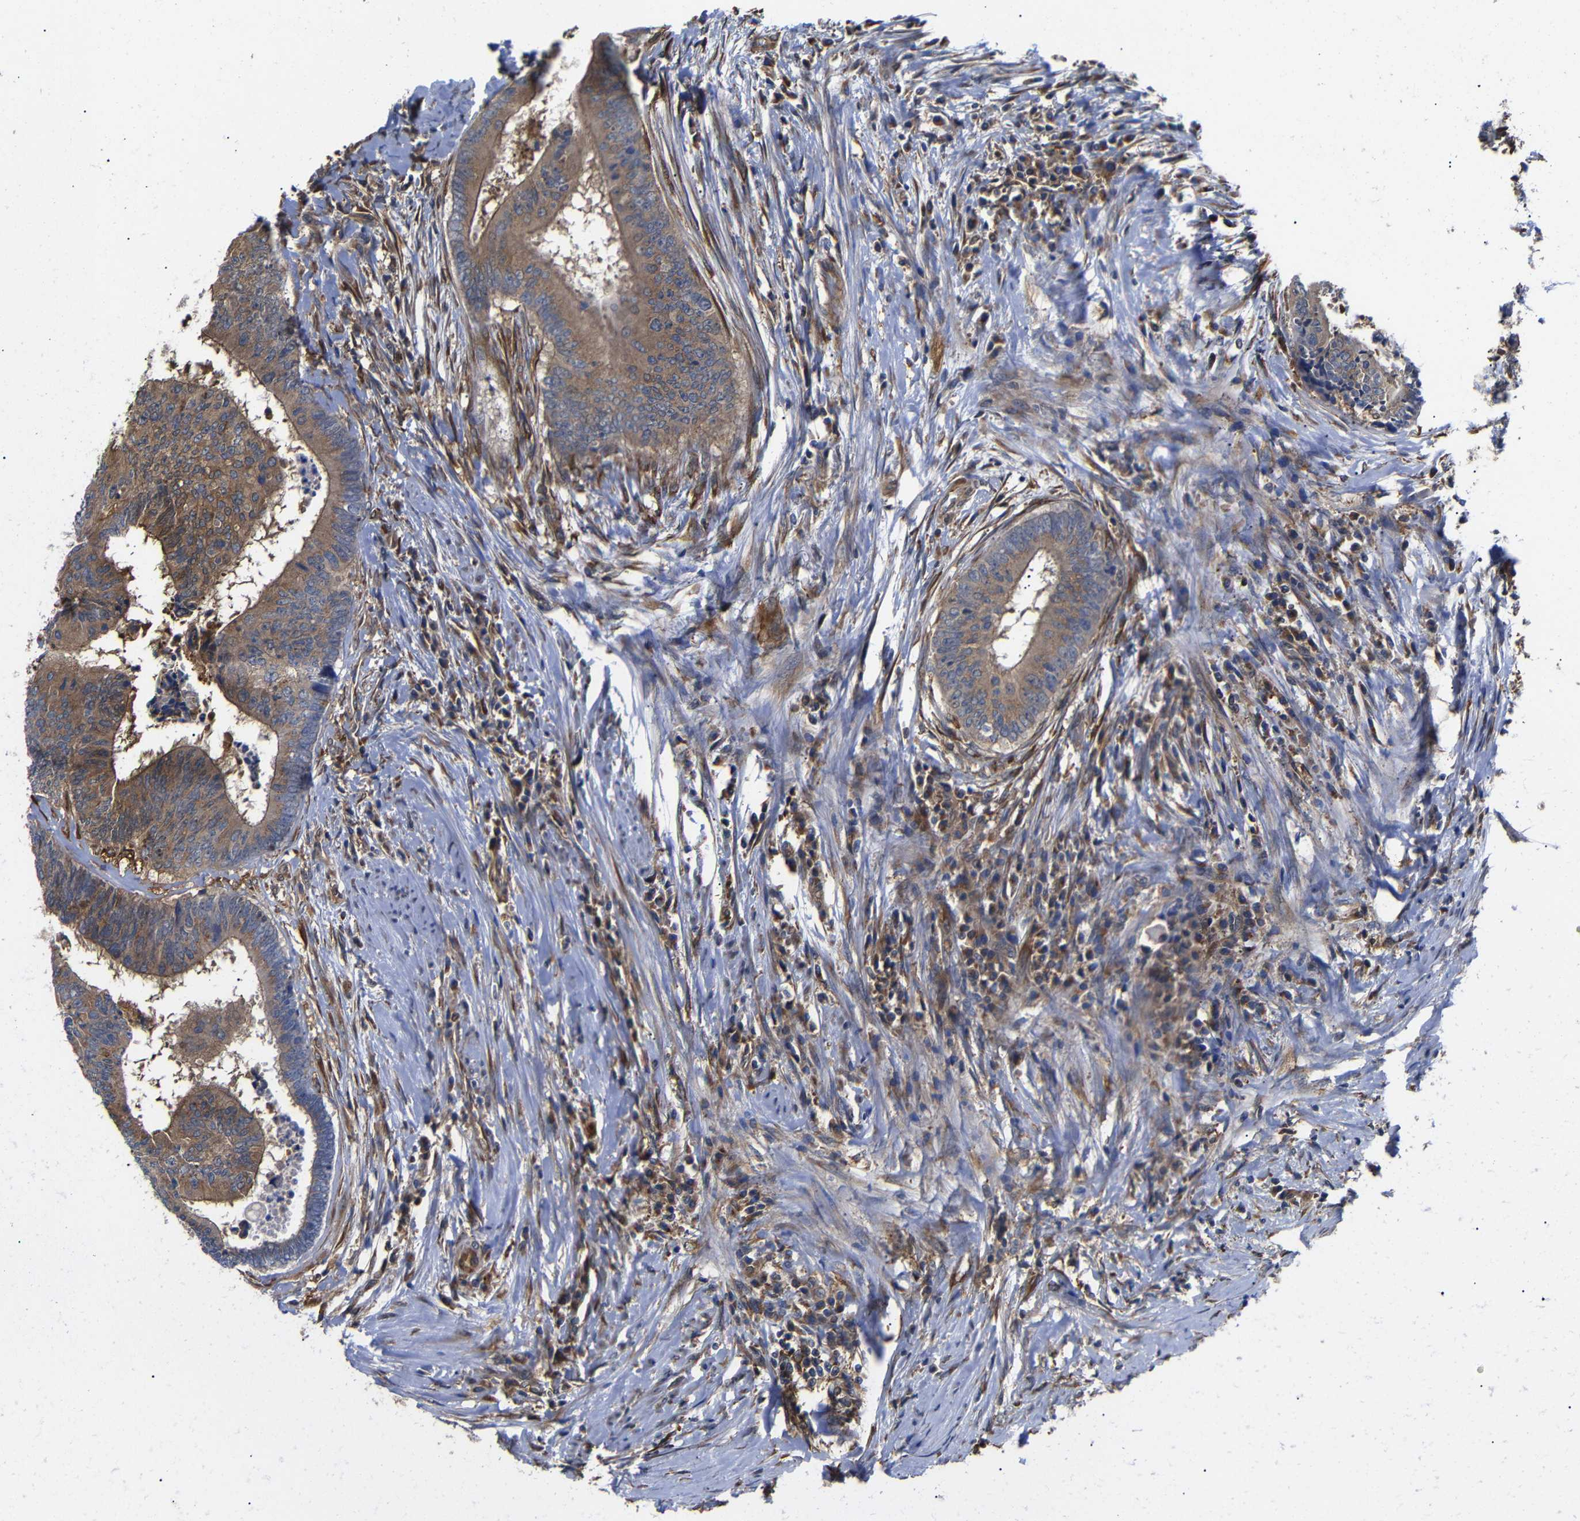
{"staining": {"intensity": "moderate", "quantity": ">75%", "location": "cytoplasmic/membranous"}, "tissue": "colorectal cancer", "cell_type": "Tumor cells", "image_type": "cancer", "snomed": [{"axis": "morphology", "description": "Adenocarcinoma, NOS"}, {"axis": "topography", "description": "Rectum"}], "caption": "Colorectal adenocarcinoma stained for a protein (brown) shows moderate cytoplasmic/membranous positive expression in about >75% of tumor cells.", "gene": "LRRCC1", "patient": {"sex": "male", "age": 72}}